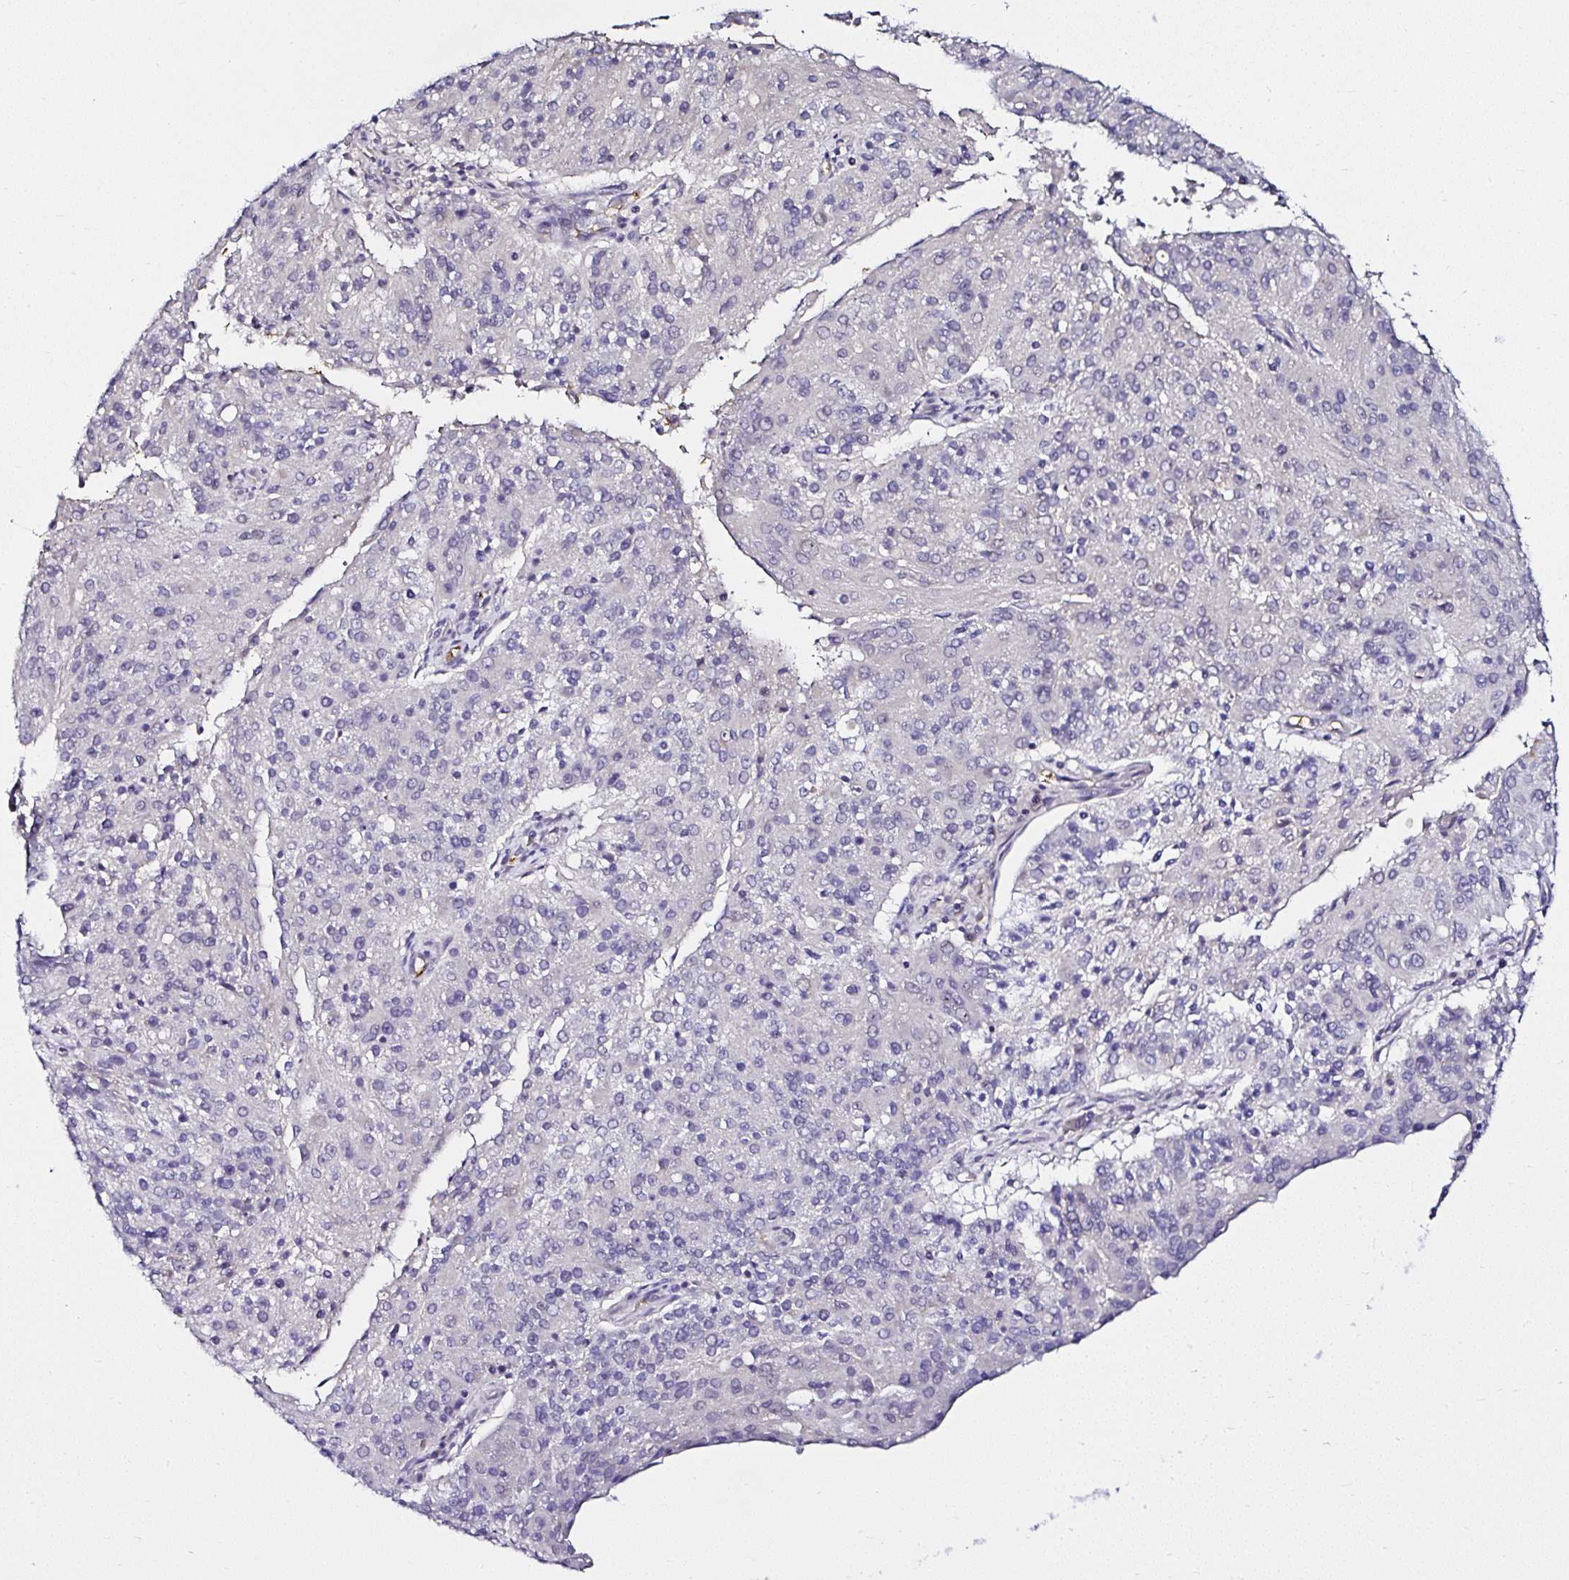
{"staining": {"intensity": "negative", "quantity": "none", "location": "none"}, "tissue": "endometrial cancer", "cell_type": "Tumor cells", "image_type": "cancer", "snomed": [{"axis": "morphology", "description": "Adenocarcinoma, NOS"}, {"axis": "topography", "description": "Endometrium"}], "caption": "Immunohistochemical staining of adenocarcinoma (endometrial) demonstrates no significant positivity in tumor cells. The staining is performed using DAB (3,3'-diaminobenzidine) brown chromogen with nuclei counter-stained in using hematoxylin.", "gene": "DEPDC5", "patient": {"sex": "female", "age": 82}}